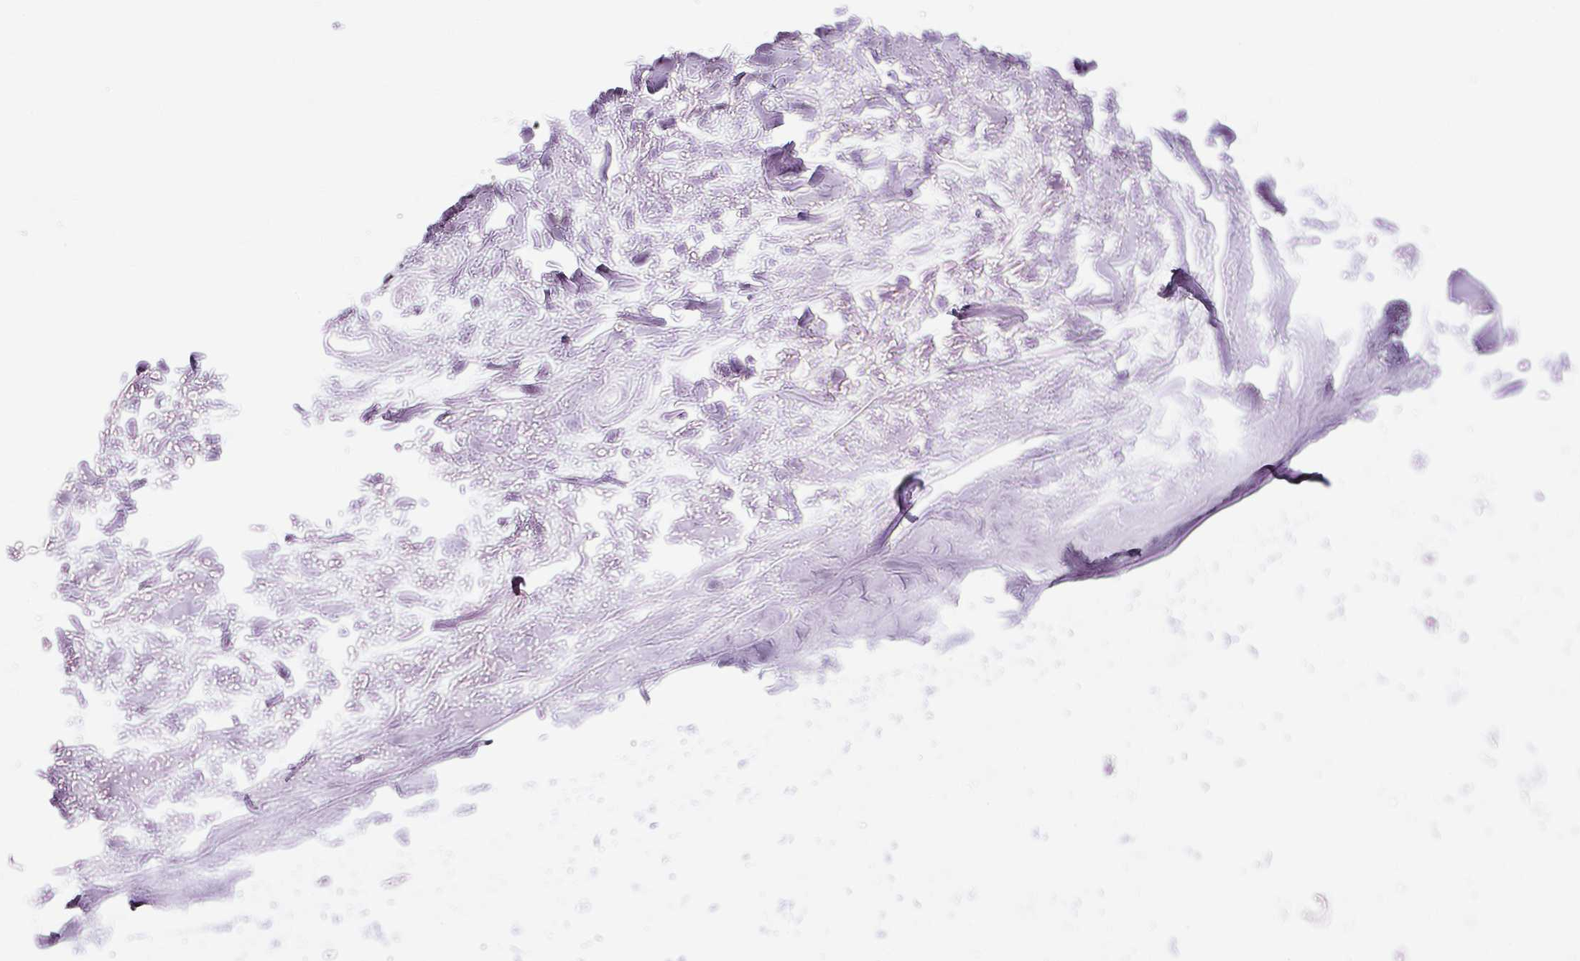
{"staining": {"intensity": "negative", "quantity": "none", "location": "none"}, "tissue": "adipose tissue", "cell_type": "Adipocytes", "image_type": "normal", "snomed": [{"axis": "morphology", "description": "Normal tissue, NOS"}, {"axis": "topography", "description": "Cartilage tissue"}], "caption": "Immunohistochemical staining of normal adipose tissue demonstrates no significant positivity in adipocytes.", "gene": "PWWP3B", "patient": {"sex": "male", "age": 57}}